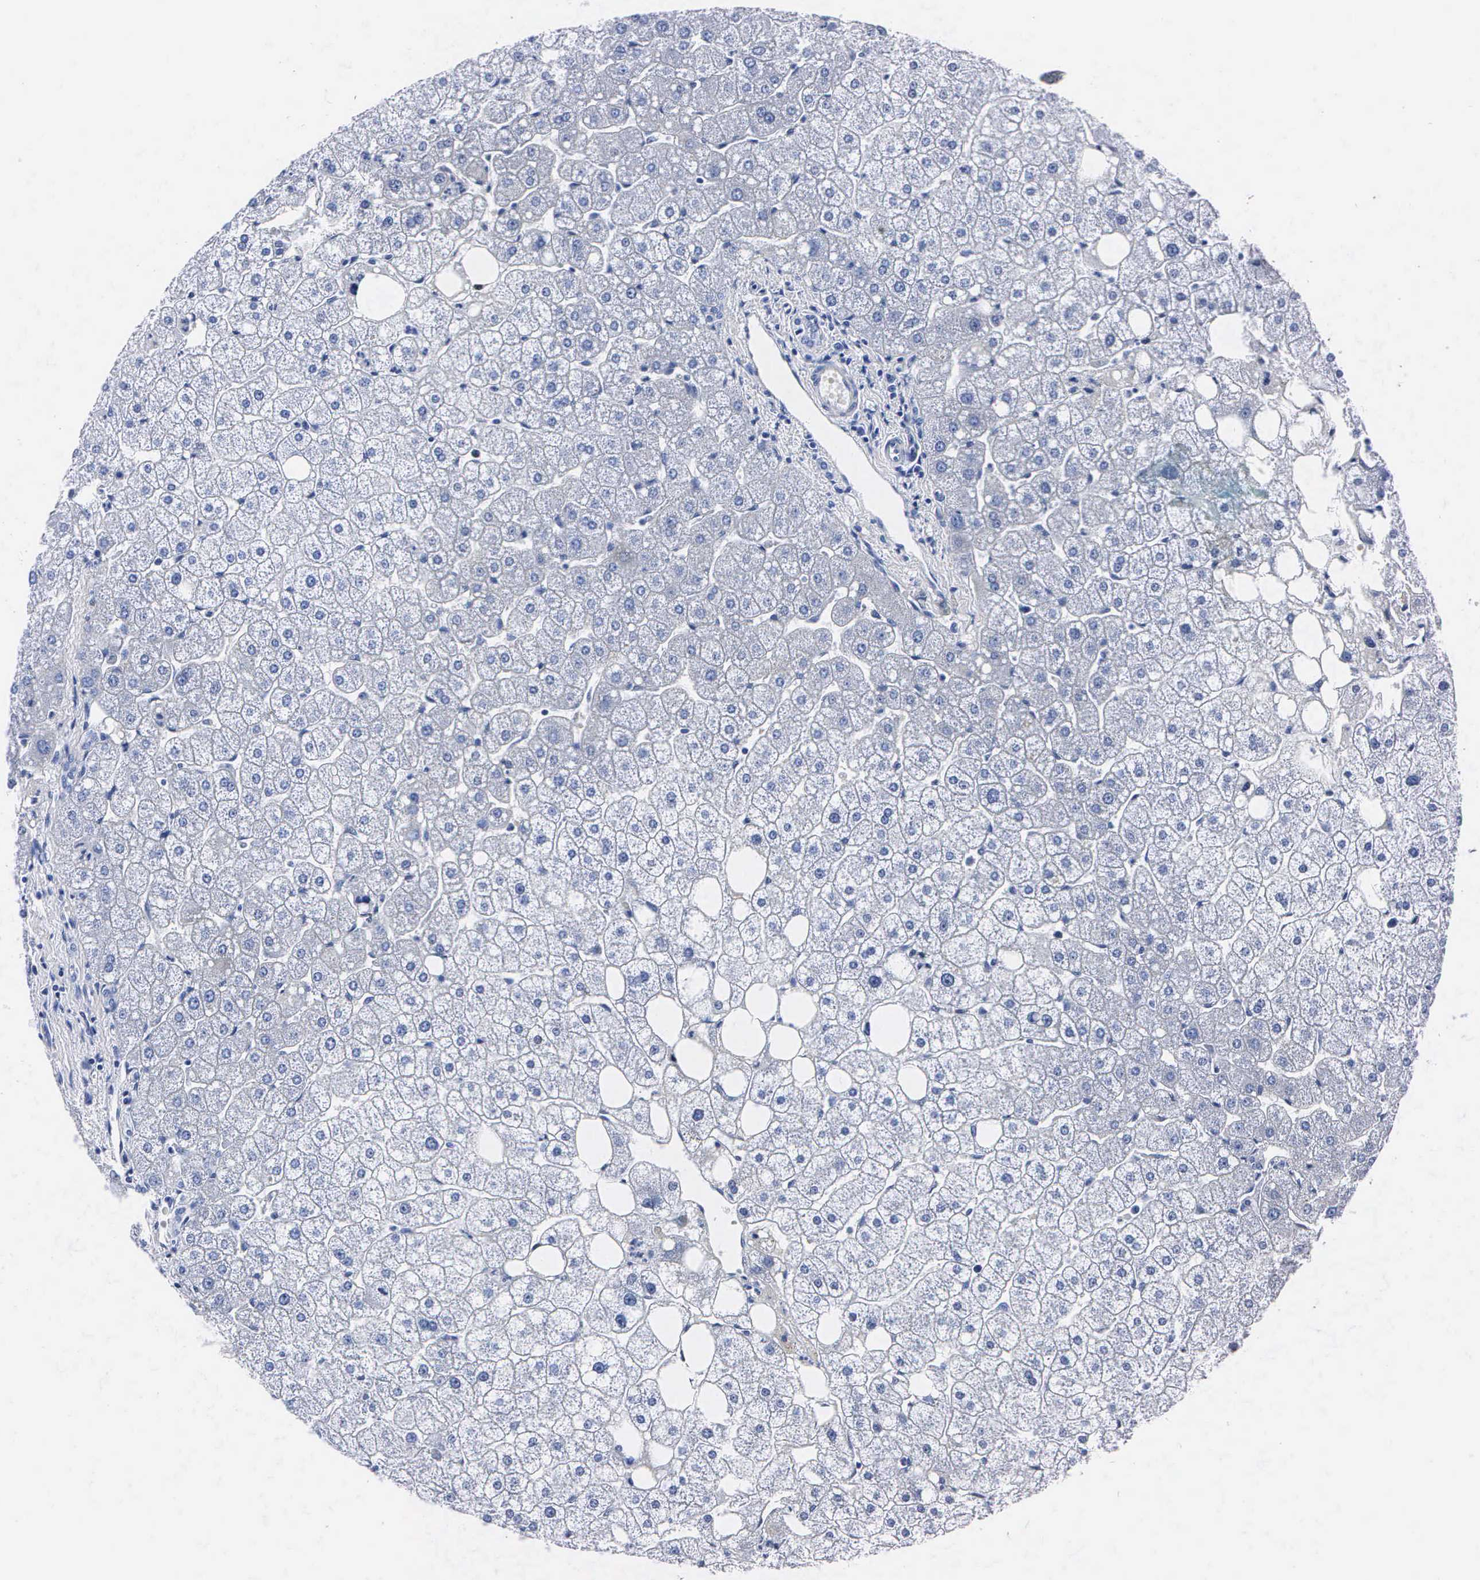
{"staining": {"intensity": "negative", "quantity": "none", "location": "none"}, "tissue": "liver", "cell_type": "Cholangiocytes", "image_type": "normal", "snomed": [{"axis": "morphology", "description": "Normal tissue, NOS"}, {"axis": "topography", "description": "Liver"}], "caption": "Cholangiocytes show no significant protein expression in normal liver.", "gene": "ENO2", "patient": {"sex": "male", "age": 35}}